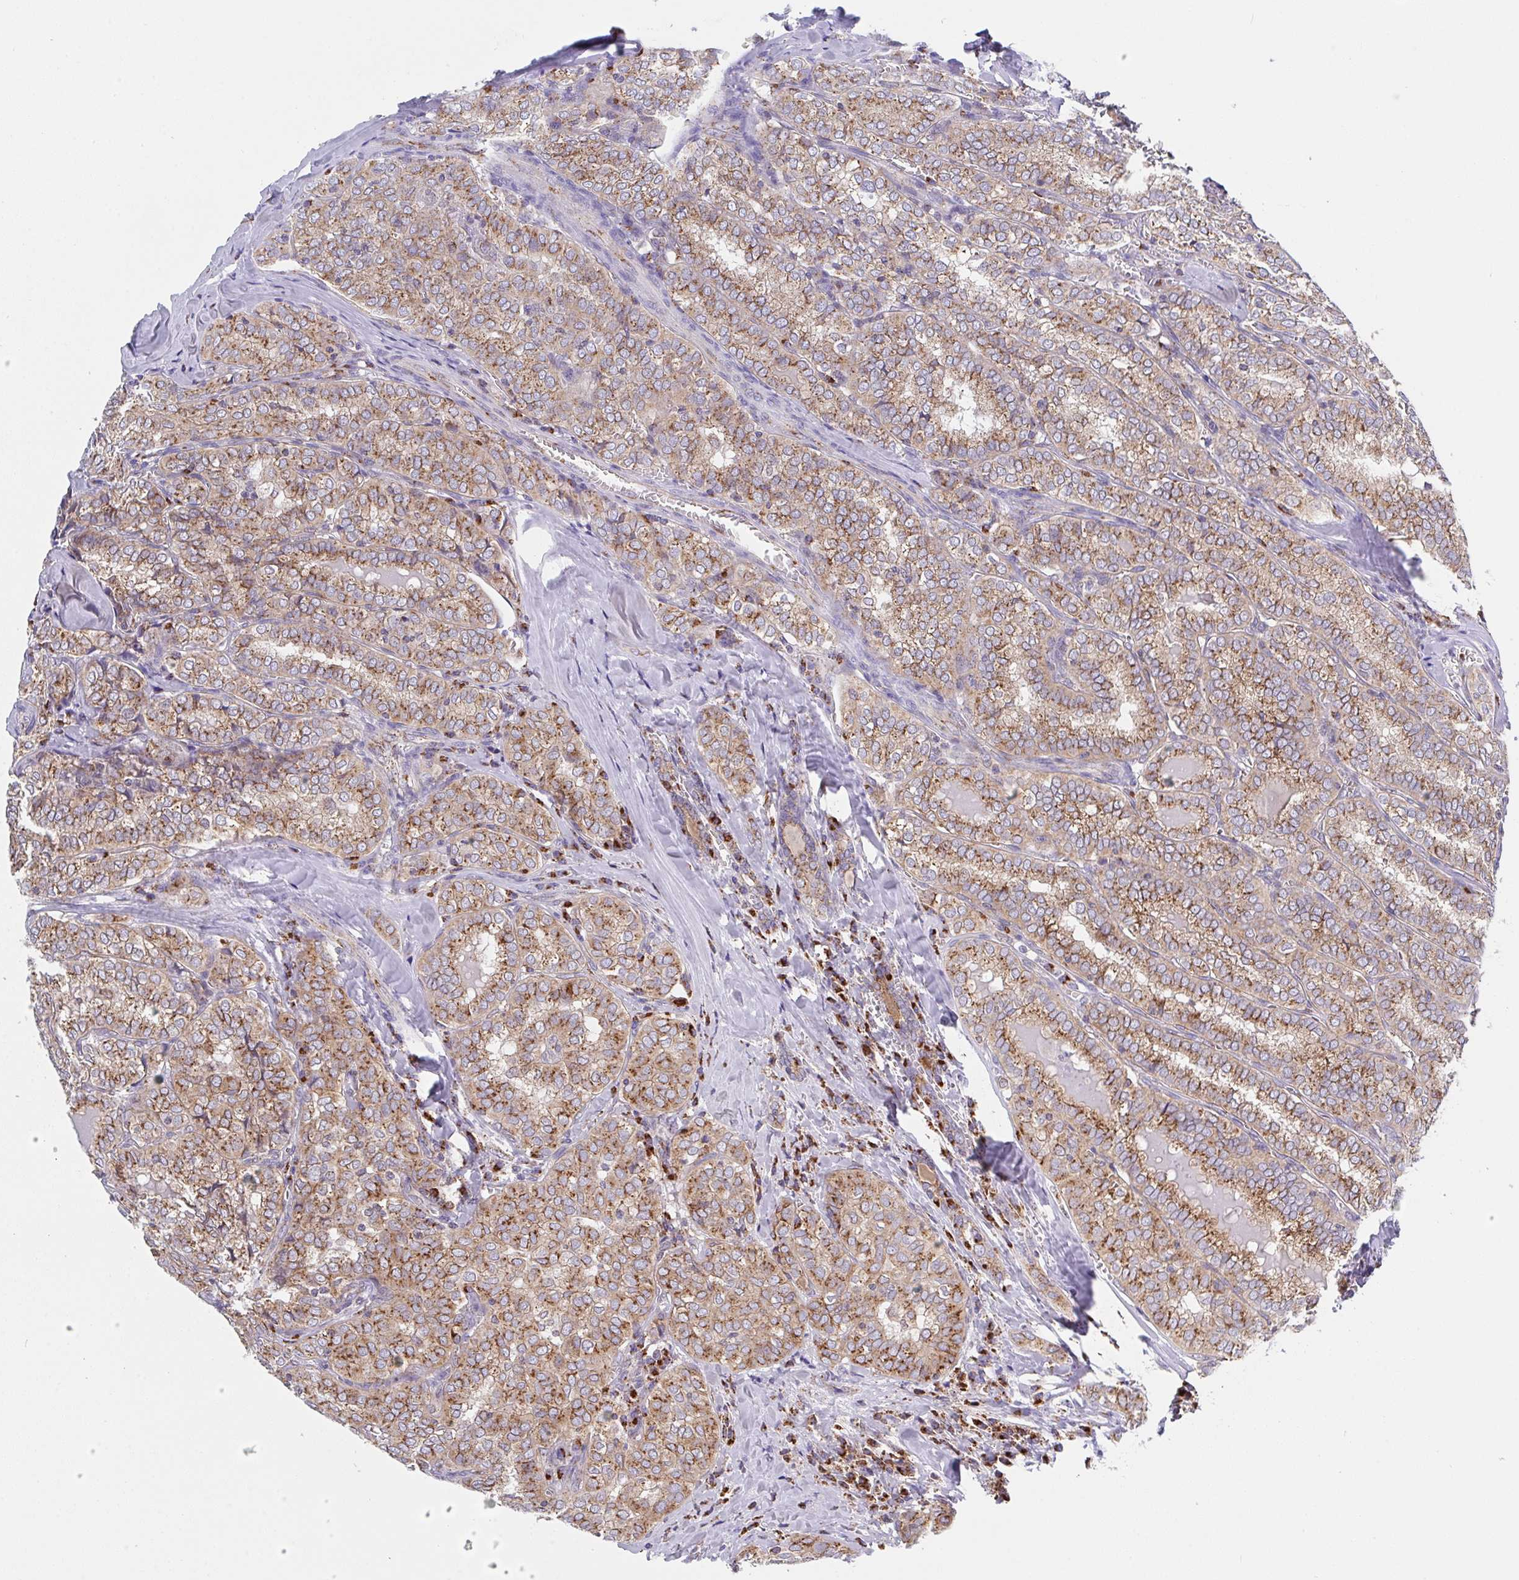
{"staining": {"intensity": "moderate", "quantity": ">75%", "location": "cytoplasmic/membranous"}, "tissue": "thyroid cancer", "cell_type": "Tumor cells", "image_type": "cancer", "snomed": [{"axis": "morphology", "description": "Papillary adenocarcinoma, NOS"}, {"axis": "topography", "description": "Thyroid gland"}], "caption": "The micrograph exhibits a brown stain indicating the presence of a protein in the cytoplasmic/membranous of tumor cells in thyroid papillary adenocarcinoma.", "gene": "PROSER3", "patient": {"sex": "female", "age": 30}}